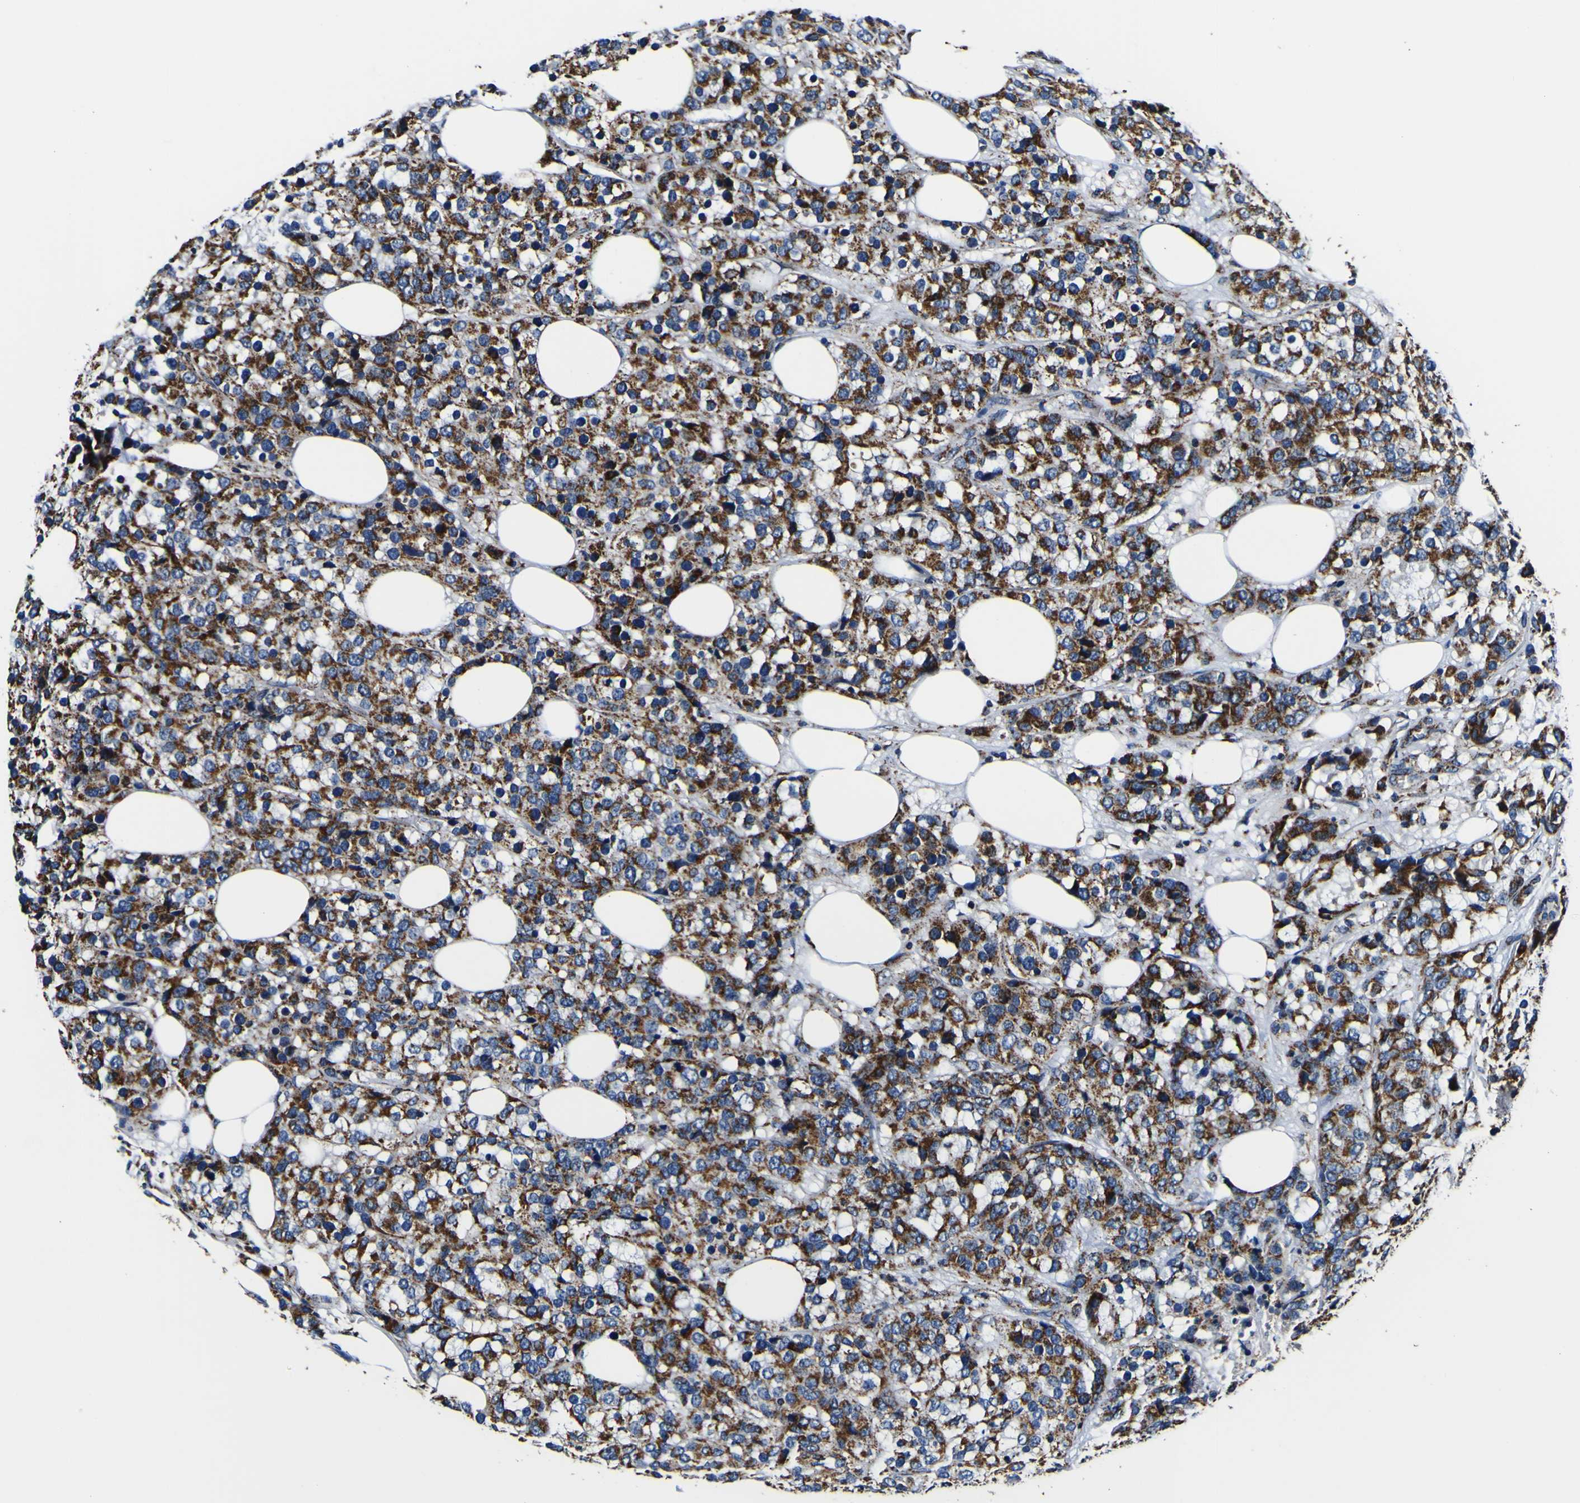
{"staining": {"intensity": "strong", "quantity": ">75%", "location": "cytoplasmic/membranous"}, "tissue": "breast cancer", "cell_type": "Tumor cells", "image_type": "cancer", "snomed": [{"axis": "morphology", "description": "Lobular carcinoma"}, {"axis": "topography", "description": "Breast"}], "caption": "A high-resolution photomicrograph shows immunohistochemistry (IHC) staining of lobular carcinoma (breast), which demonstrates strong cytoplasmic/membranous staining in approximately >75% of tumor cells. The staining was performed using DAB to visualize the protein expression in brown, while the nuclei were stained in blue with hematoxylin (Magnification: 20x).", "gene": "PTRH2", "patient": {"sex": "female", "age": 59}}